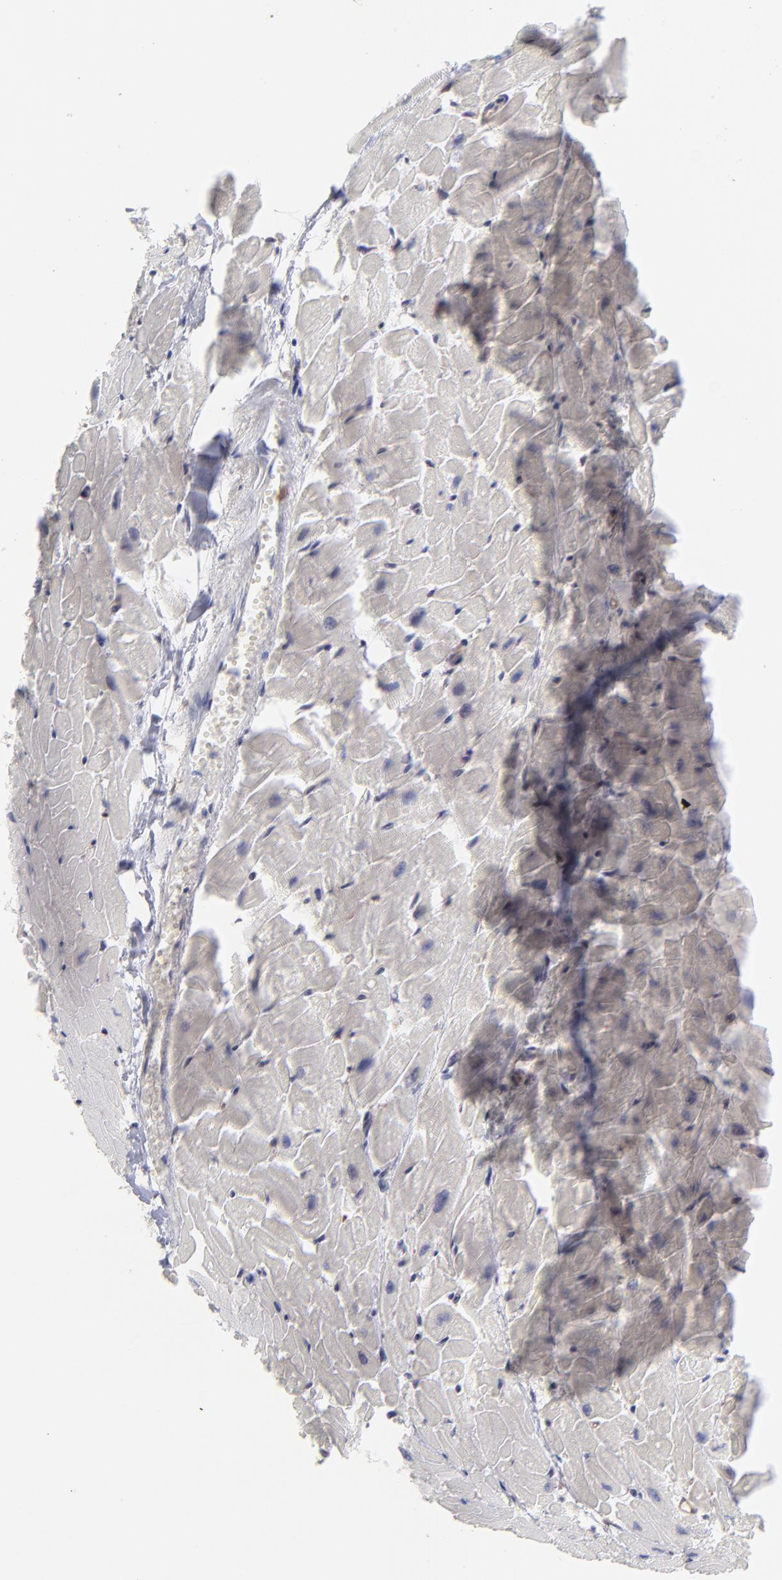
{"staining": {"intensity": "negative", "quantity": "none", "location": "none"}, "tissue": "heart muscle", "cell_type": "Cardiomyocytes", "image_type": "normal", "snomed": [{"axis": "morphology", "description": "Normal tissue, NOS"}, {"axis": "topography", "description": "Heart"}], "caption": "The histopathology image displays no significant expression in cardiomyocytes of heart muscle. Brightfield microscopy of immunohistochemistry stained with DAB (brown) and hematoxylin (blue), captured at high magnification.", "gene": "MAPRE1", "patient": {"sex": "female", "age": 19}}